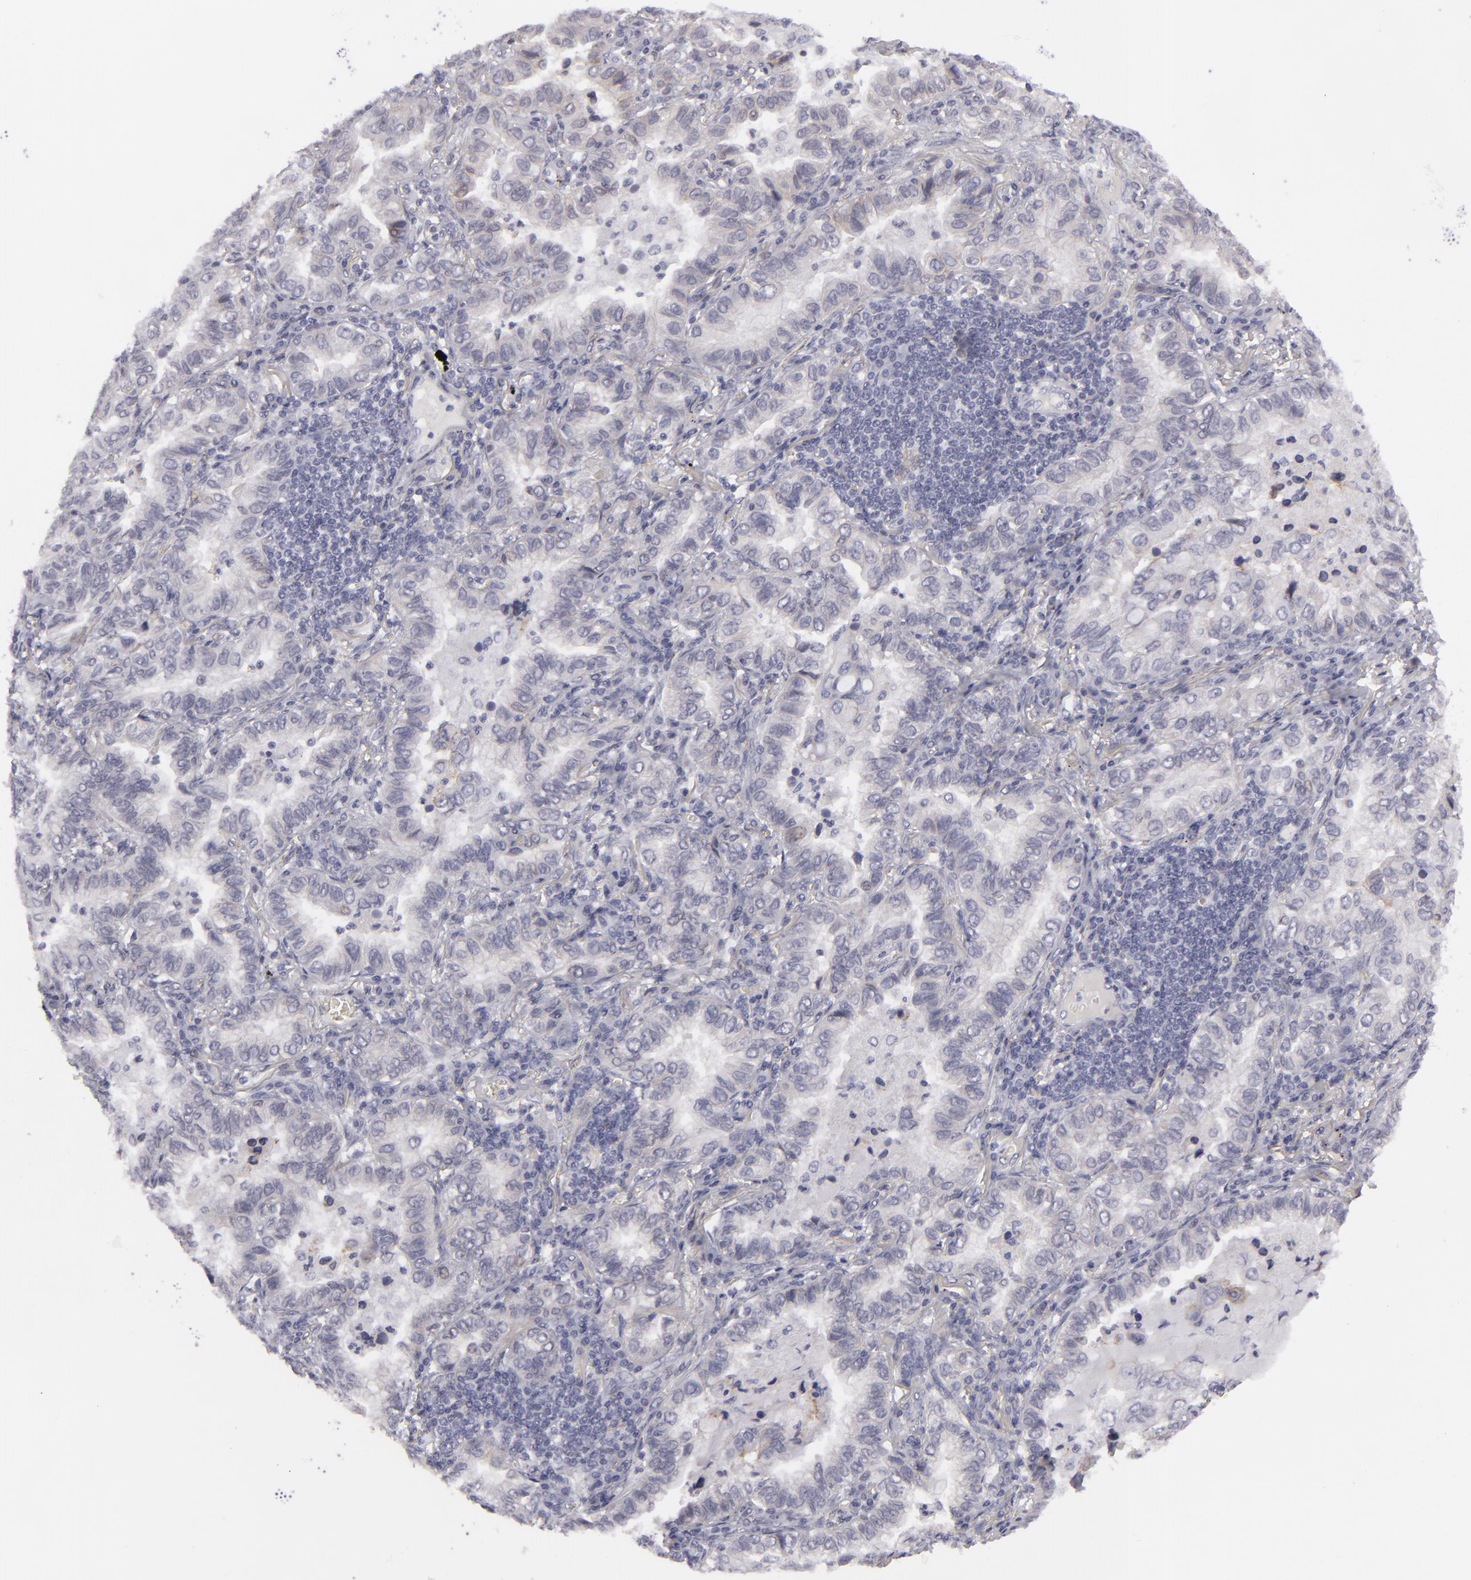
{"staining": {"intensity": "negative", "quantity": "none", "location": "none"}, "tissue": "lung cancer", "cell_type": "Tumor cells", "image_type": "cancer", "snomed": [{"axis": "morphology", "description": "Adenocarcinoma, NOS"}, {"axis": "topography", "description": "Lung"}], "caption": "Tumor cells show no significant protein expression in lung cancer. Nuclei are stained in blue.", "gene": "JUP", "patient": {"sex": "female", "age": 50}}